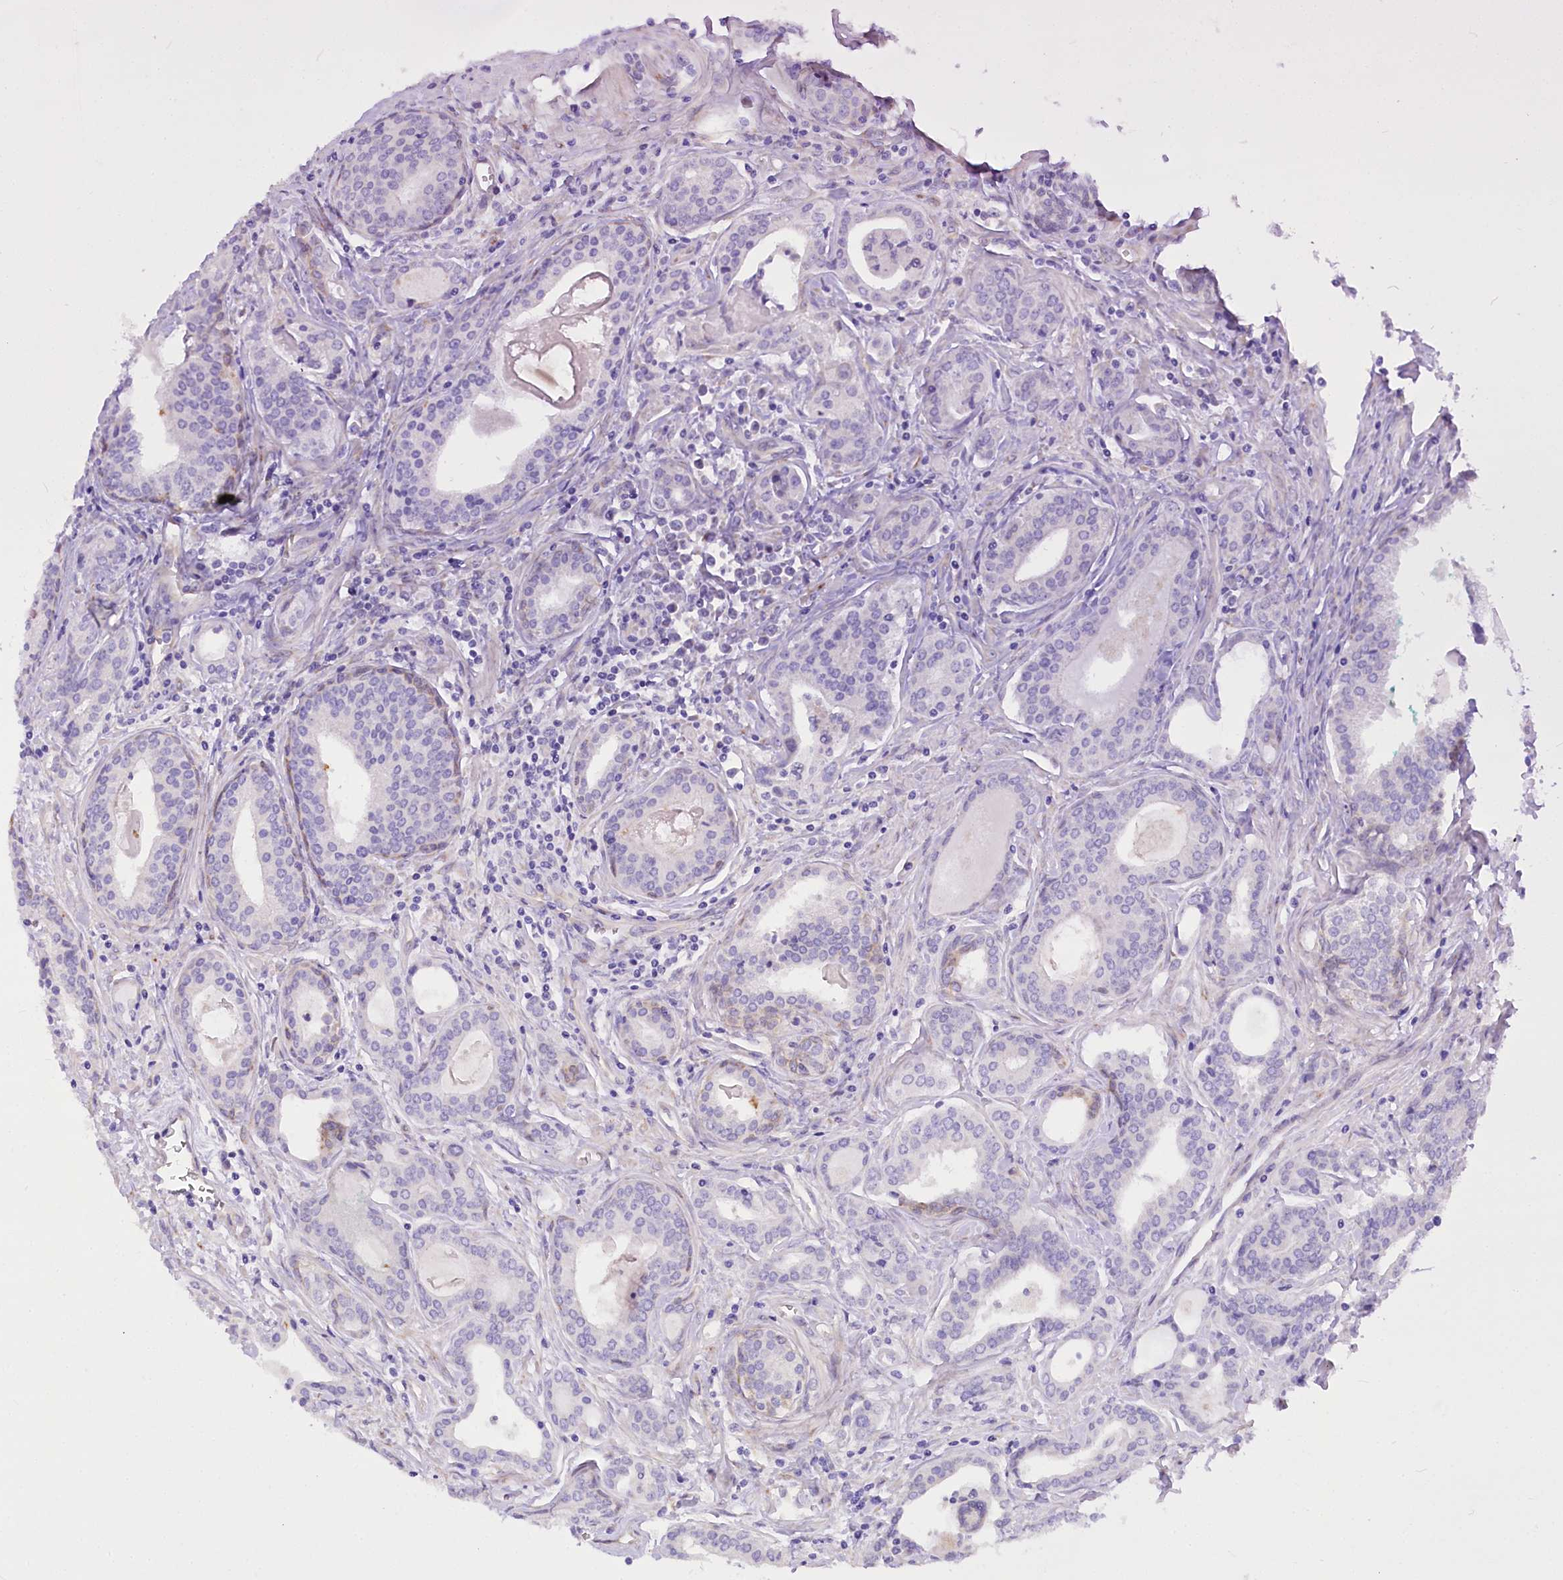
{"staining": {"intensity": "negative", "quantity": "none", "location": "none"}, "tissue": "prostate cancer", "cell_type": "Tumor cells", "image_type": "cancer", "snomed": [{"axis": "morphology", "description": "Adenocarcinoma, High grade"}, {"axis": "topography", "description": "Prostate"}], "caption": "Human prostate cancer (adenocarcinoma (high-grade)) stained for a protein using IHC reveals no expression in tumor cells.", "gene": "STT3B", "patient": {"sex": "male", "age": 68}}